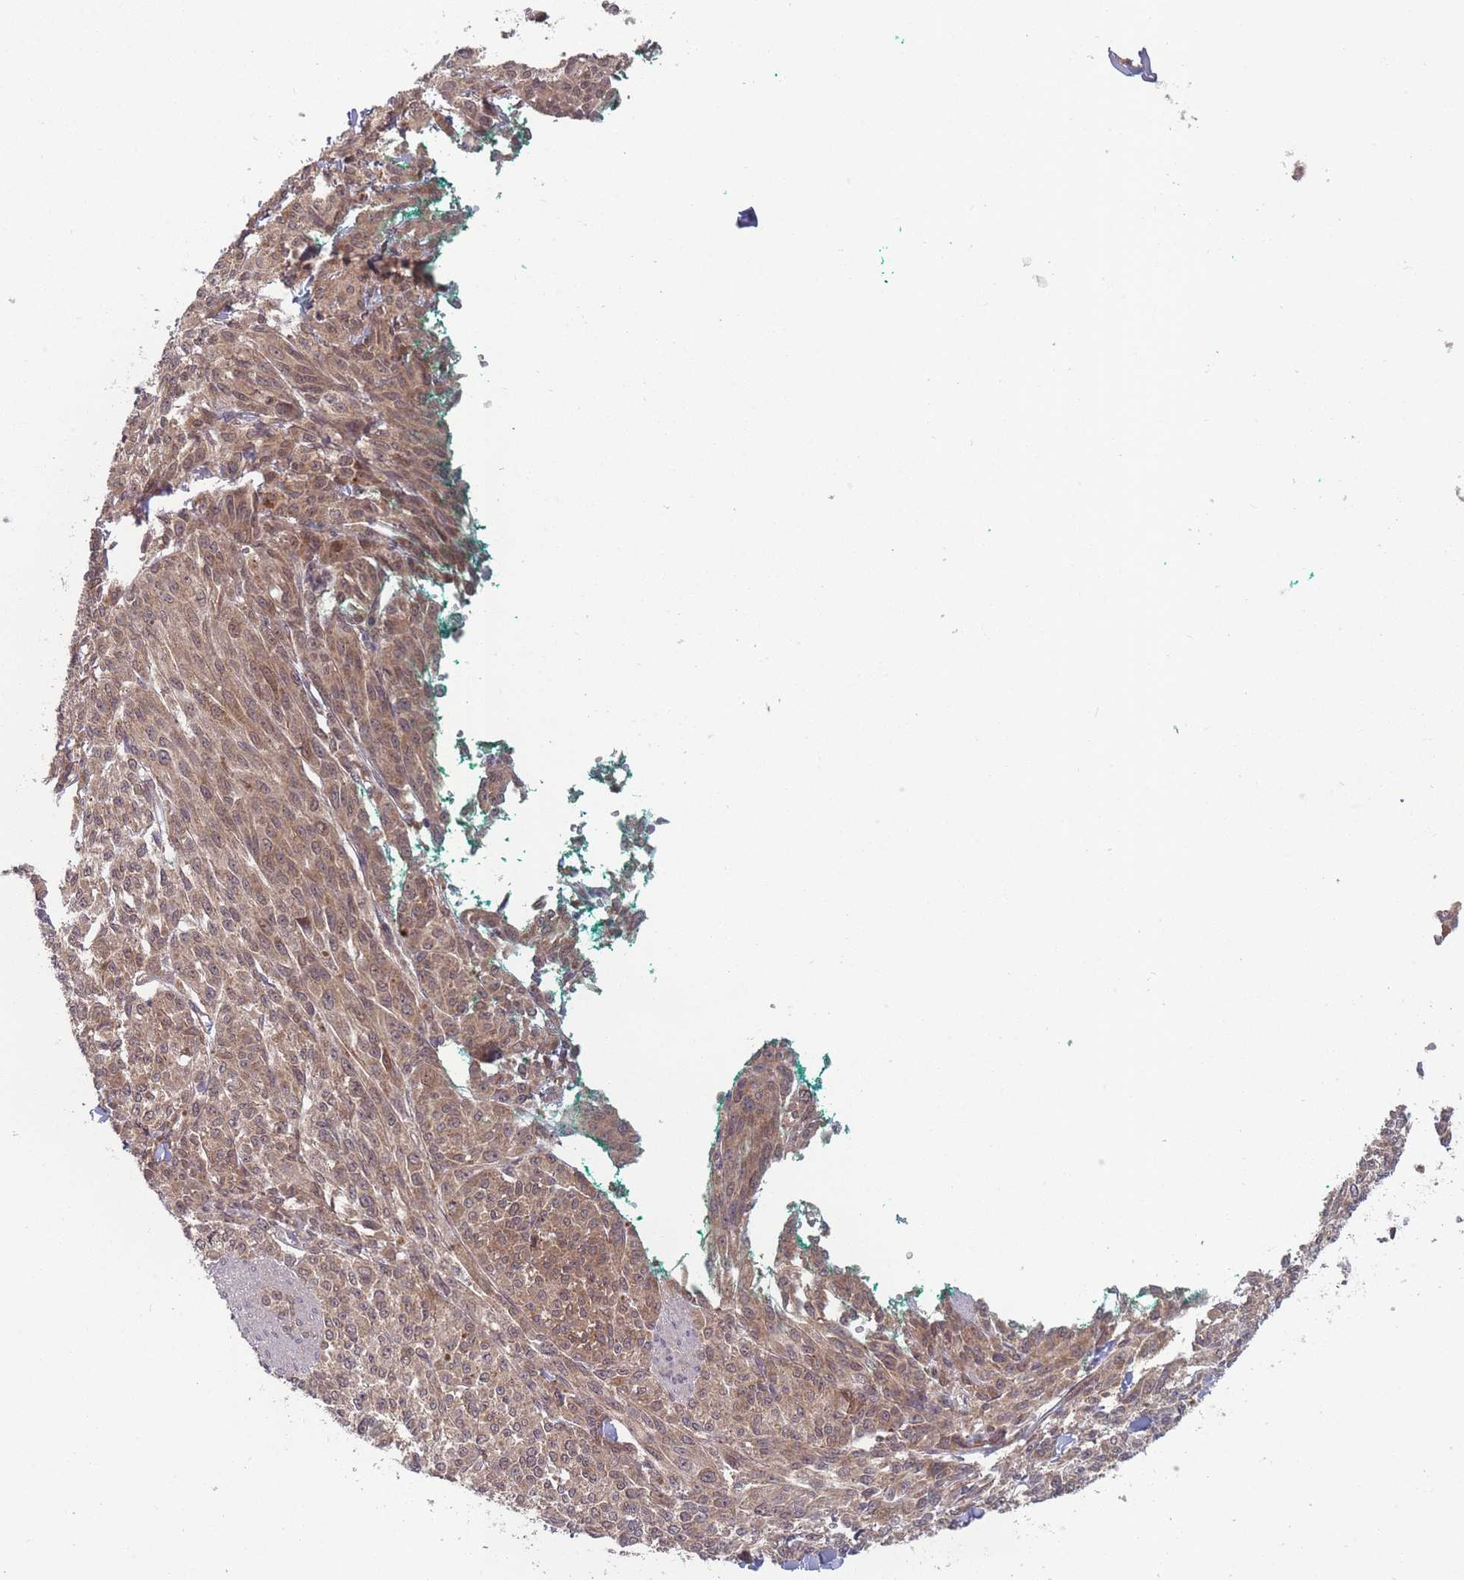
{"staining": {"intensity": "moderate", "quantity": ">75%", "location": "cytoplasmic/membranous"}, "tissue": "melanoma", "cell_type": "Tumor cells", "image_type": "cancer", "snomed": [{"axis": "morphology", "description": "Malignant melanoma, NOS"}, {"axis": "topography", "description": "Skin"}], "caption": "The image demonstrates a brown stain indicating the presence of a protein in the cytoplasmic/membranous of tumor cells in melanoma.", "gene": "CNTRL", "patient": {"sex": "female", "age": 52}}